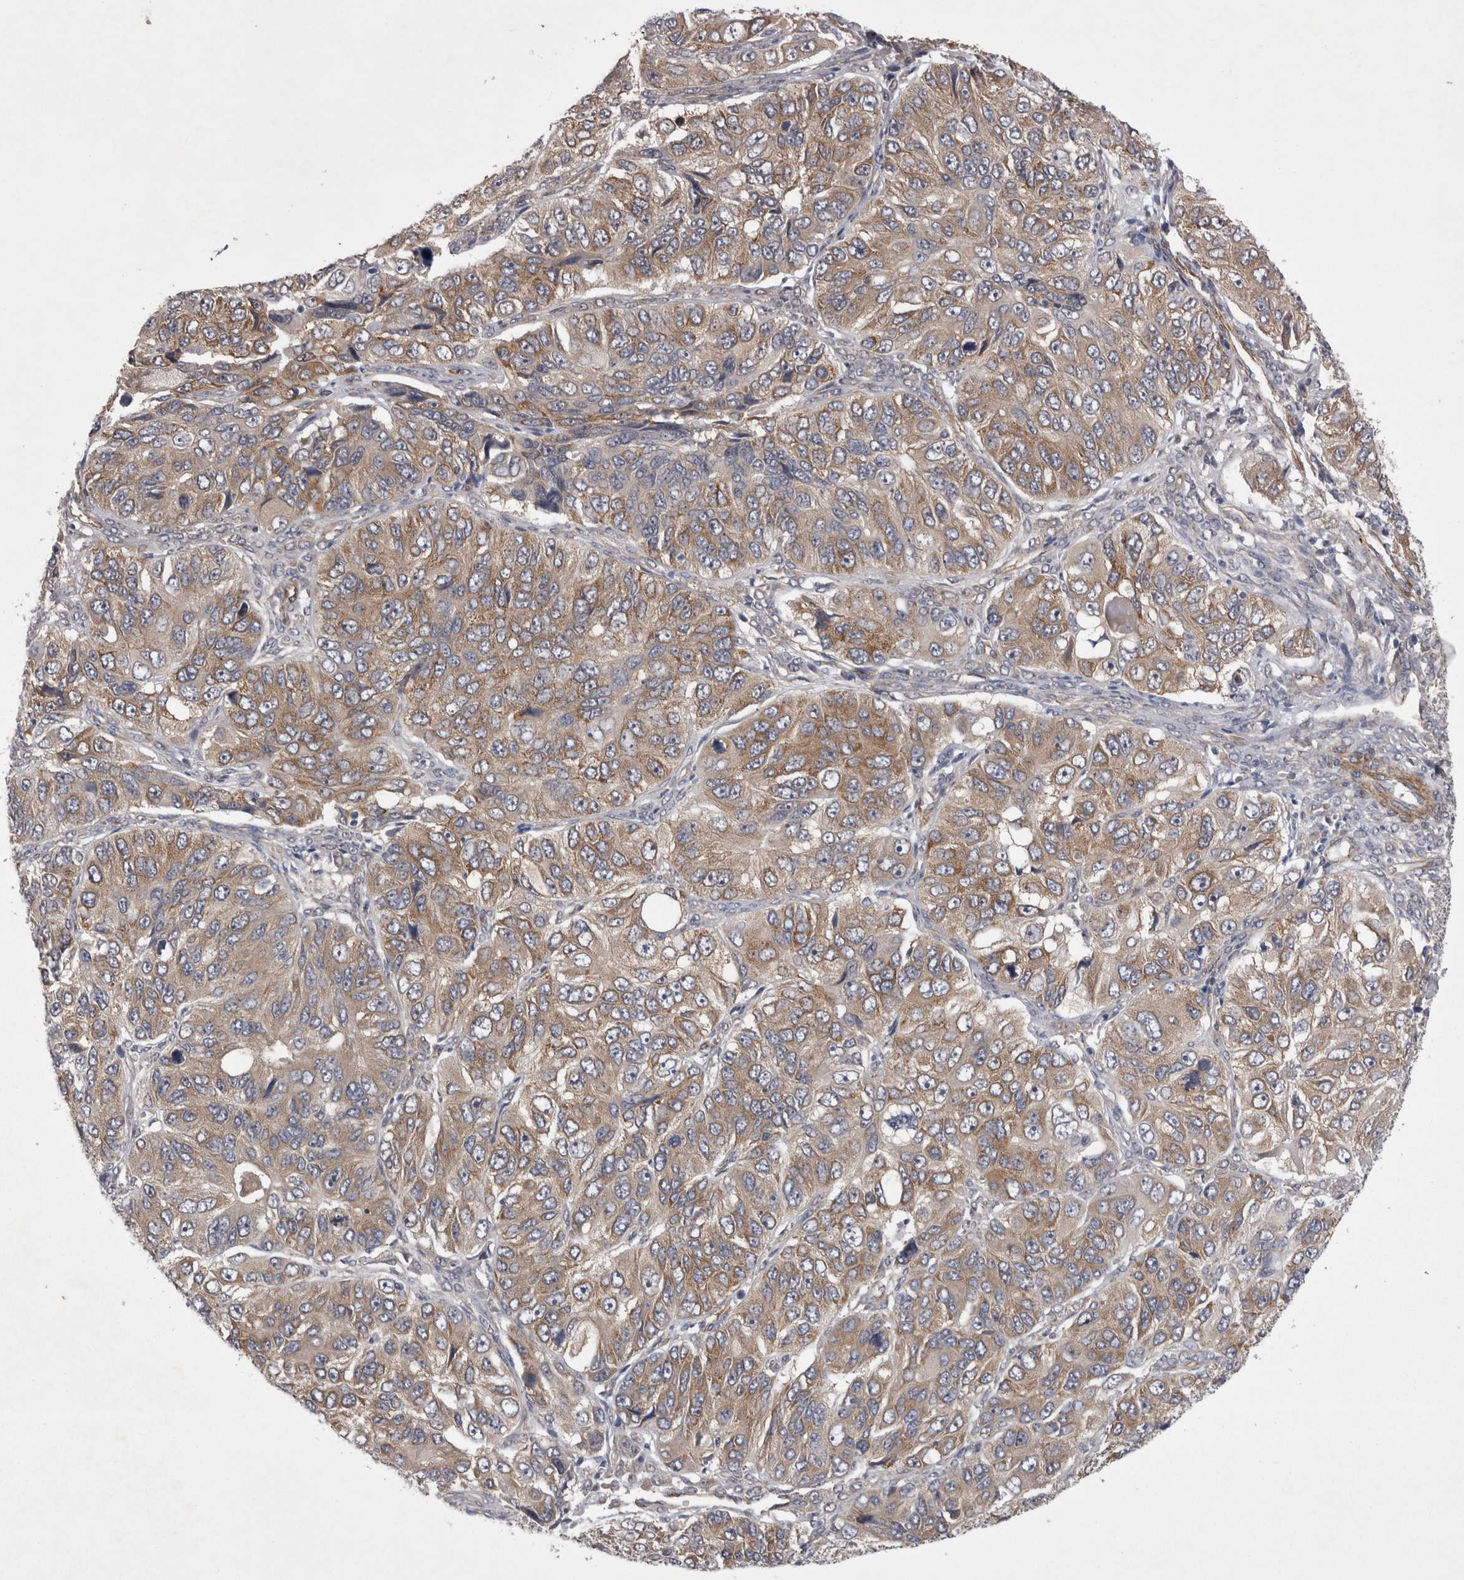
{"staining": {"intensity": "weak", "quantity": ">75%", "location": "cytoplasmic/membranous"}, "tissue": "ovarian cancer", "cell_type": "Tumor cells", "image_type": "cancer", "snomed": [{"axis": "morphology", "description": "Carcinoma, endometroid"}, {"axis": "topography", "description": "Ovary"}], "caption": "Protein staining of ovarian cancer tissue exhibits weak cytoplasmic/membranous expression in about >75% of tumor cells. (Brightfield microscopy of DAB IHC at high magnification).", "gene": "DDX6", "patient": {"sex": "female", "age": 51}}